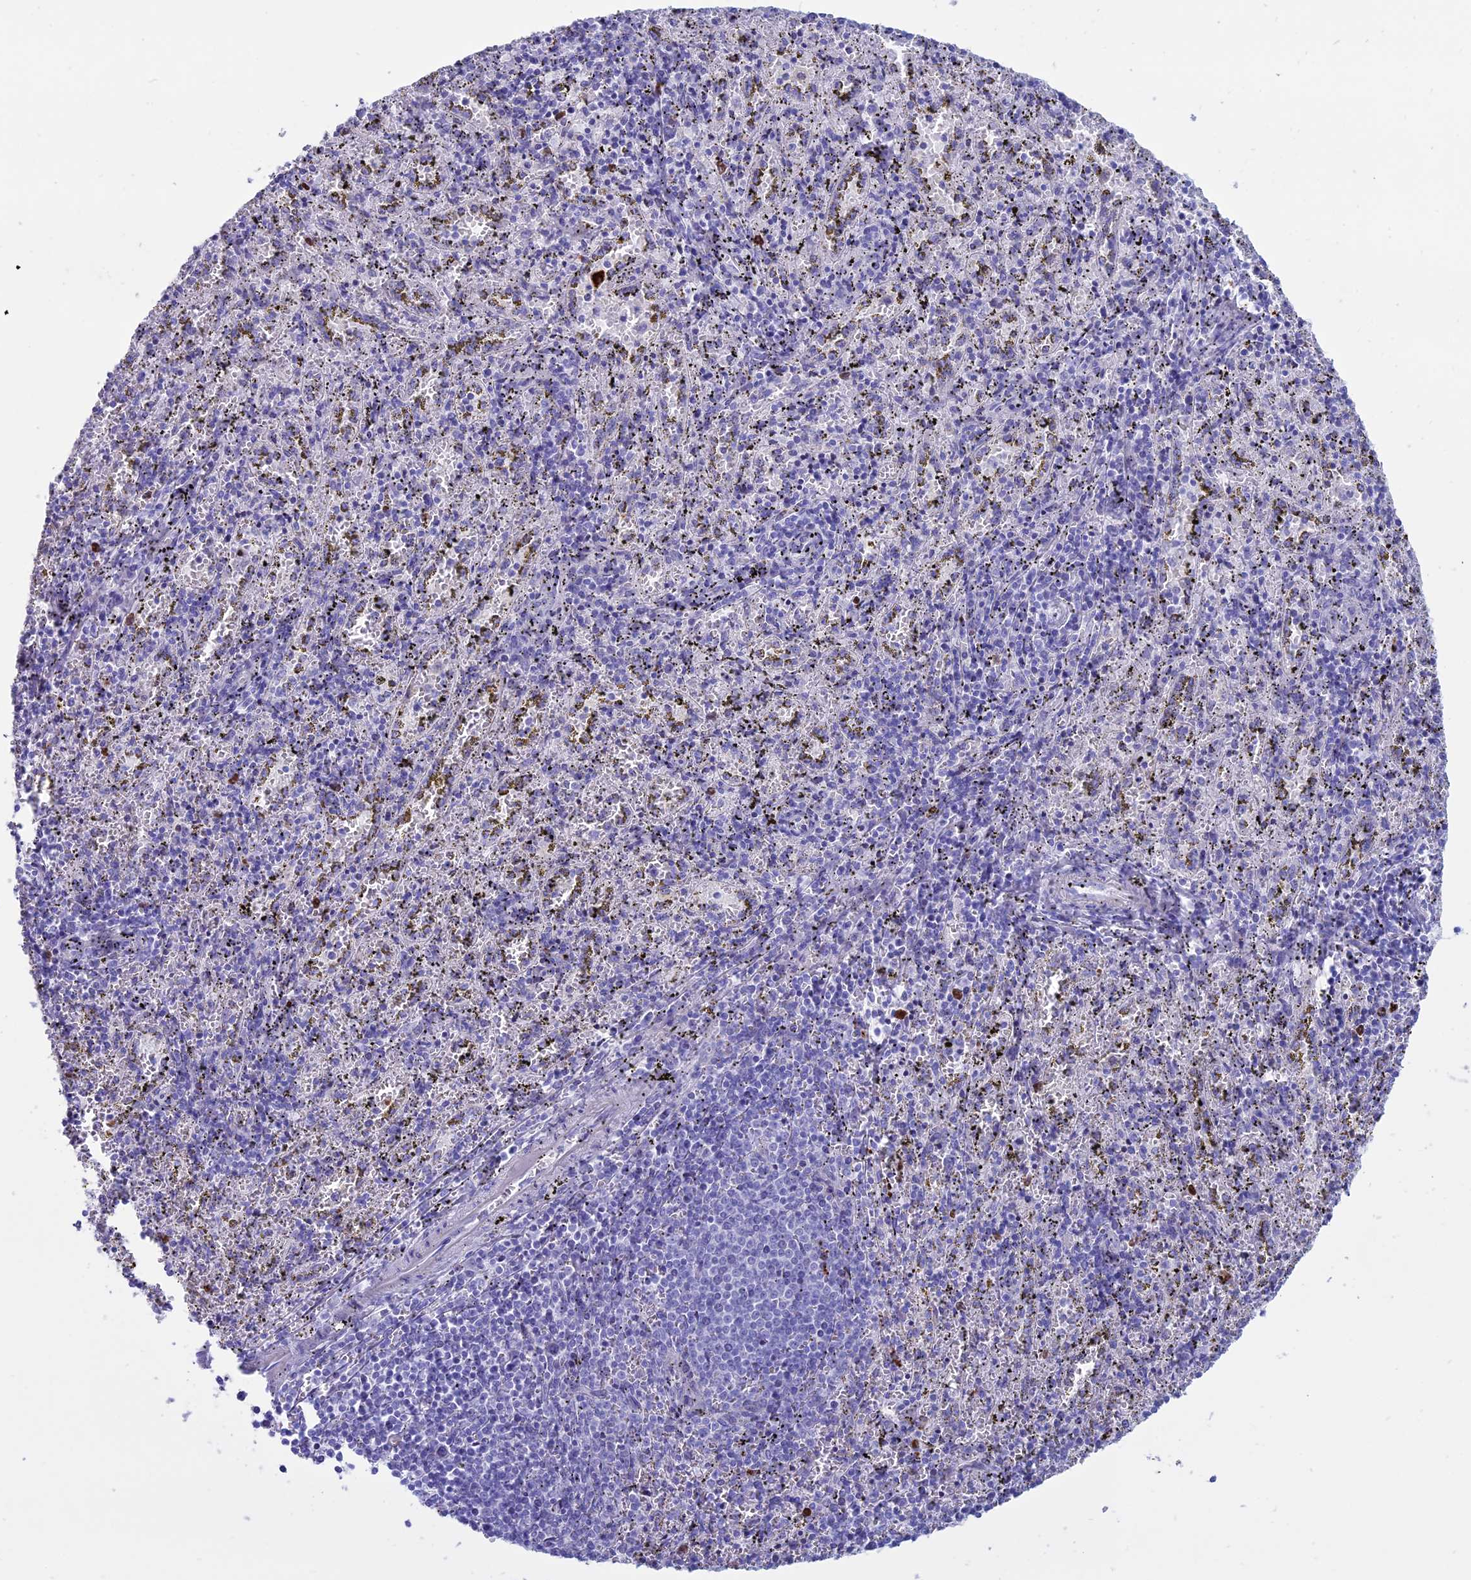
{"staining": {"intensity": "negative", "quantity": "none", "location": "none"}, "tissue": "spleen", "cell_type": "Cells in red pulp", "image_type": "normal", "snomed": [{"axis": "morphology", "description": "Normal tissue, NOS"}, {"axis": "topography", "description": "Spleen"}], "caption": "IHC of unremarkable human spleen exhibits no staining in cells in red pulp.", "gene": "OR2AE1", "patient": {"sex": "male", "age": 11}}